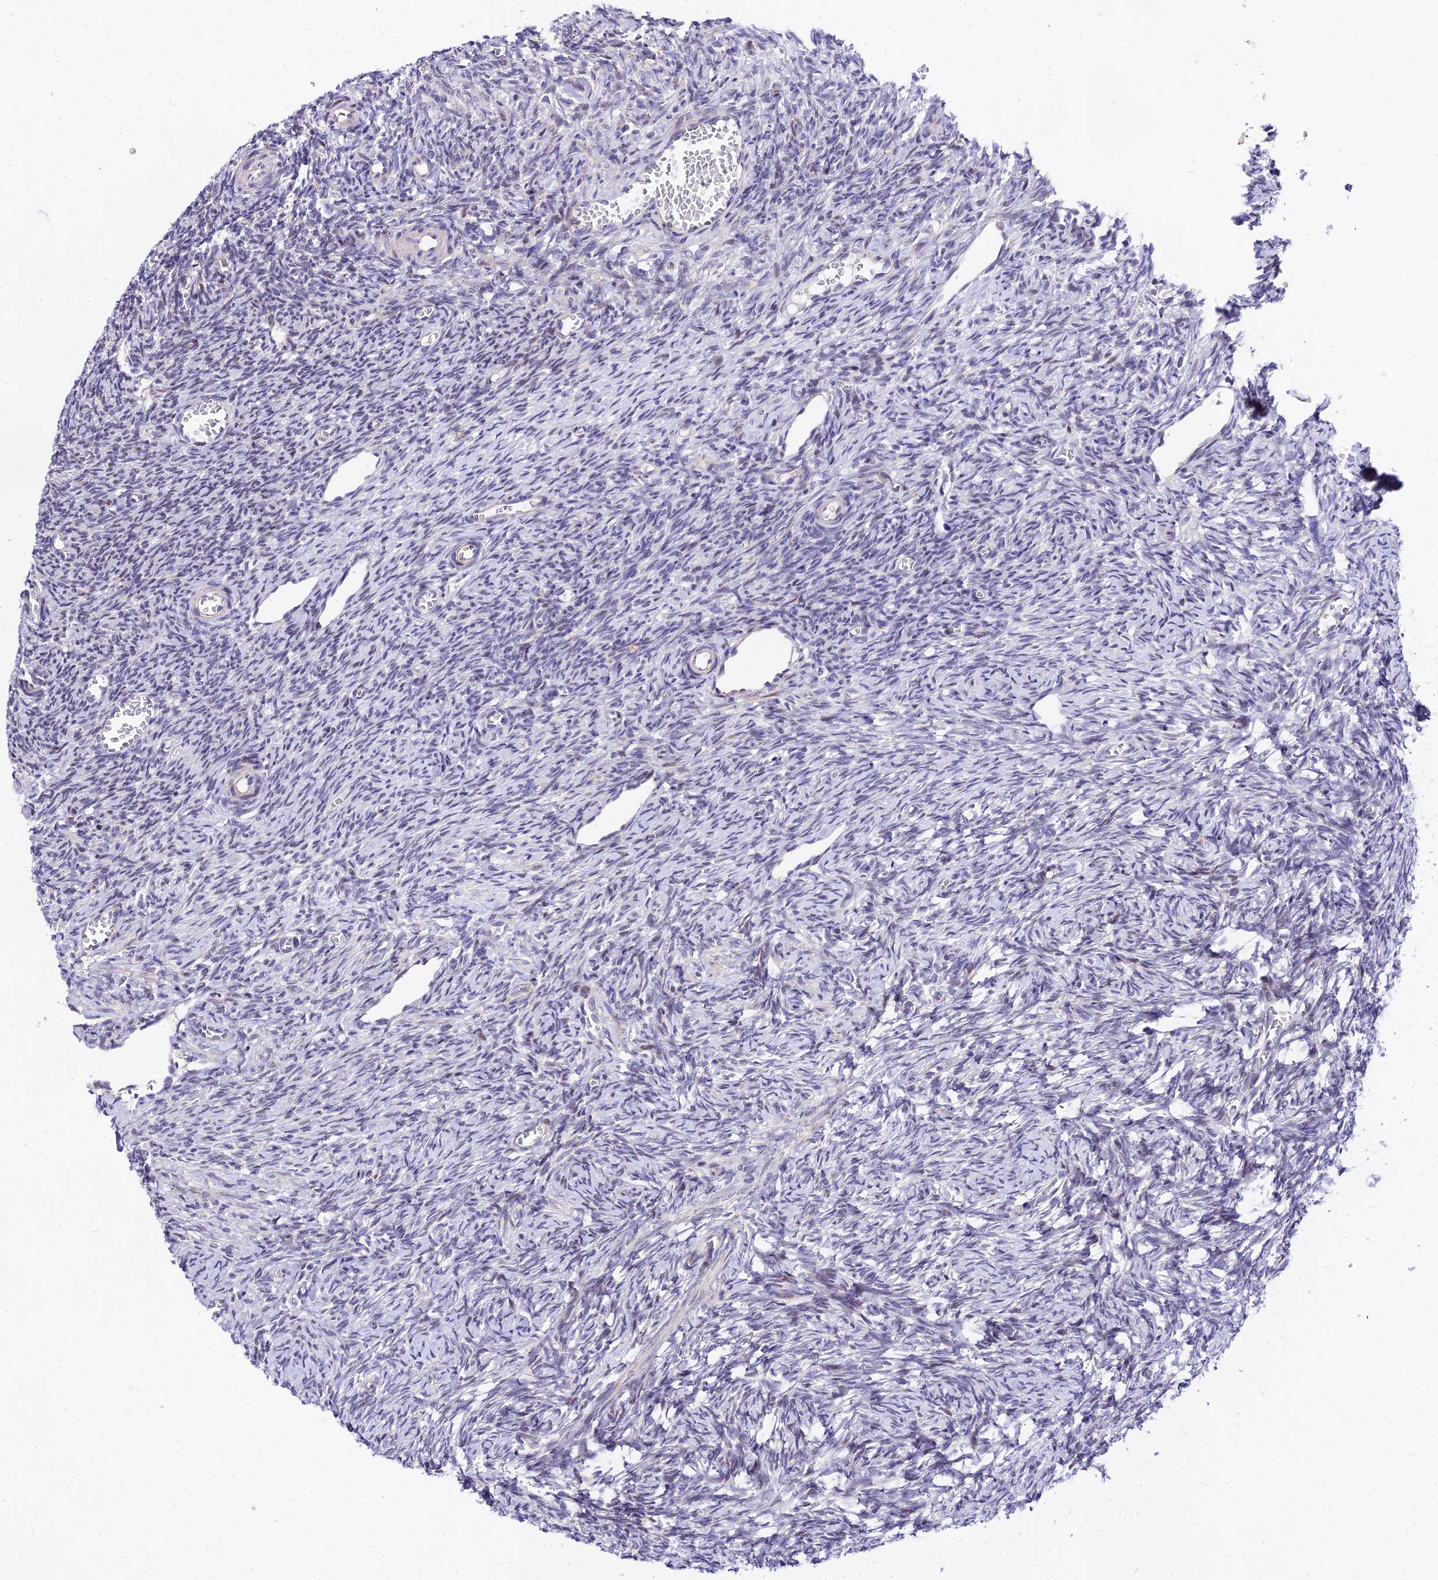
{"staining": {"intensity": "negative", "quantity": "none", "location": "none"}, "tissue": "ovary", "cell_type": "Ovarian stroma cells", "image_type": "normal", "snomed": [{"axis": "morphology", "description": "Normal tissue, NOS"}, {"axis": "topography", "description": "Ovary"}], "caption": "IHC micrograph of unremarkable human ovary stained for a protein (brown), which displays no expression in ovarian stroma cells. (DAB (3,3'-diaminobenzidine) immunohistochemistry (IHC), high magnification).", "gene": "ATP5PB", "patient": {"sex": "female", "age": 27}}